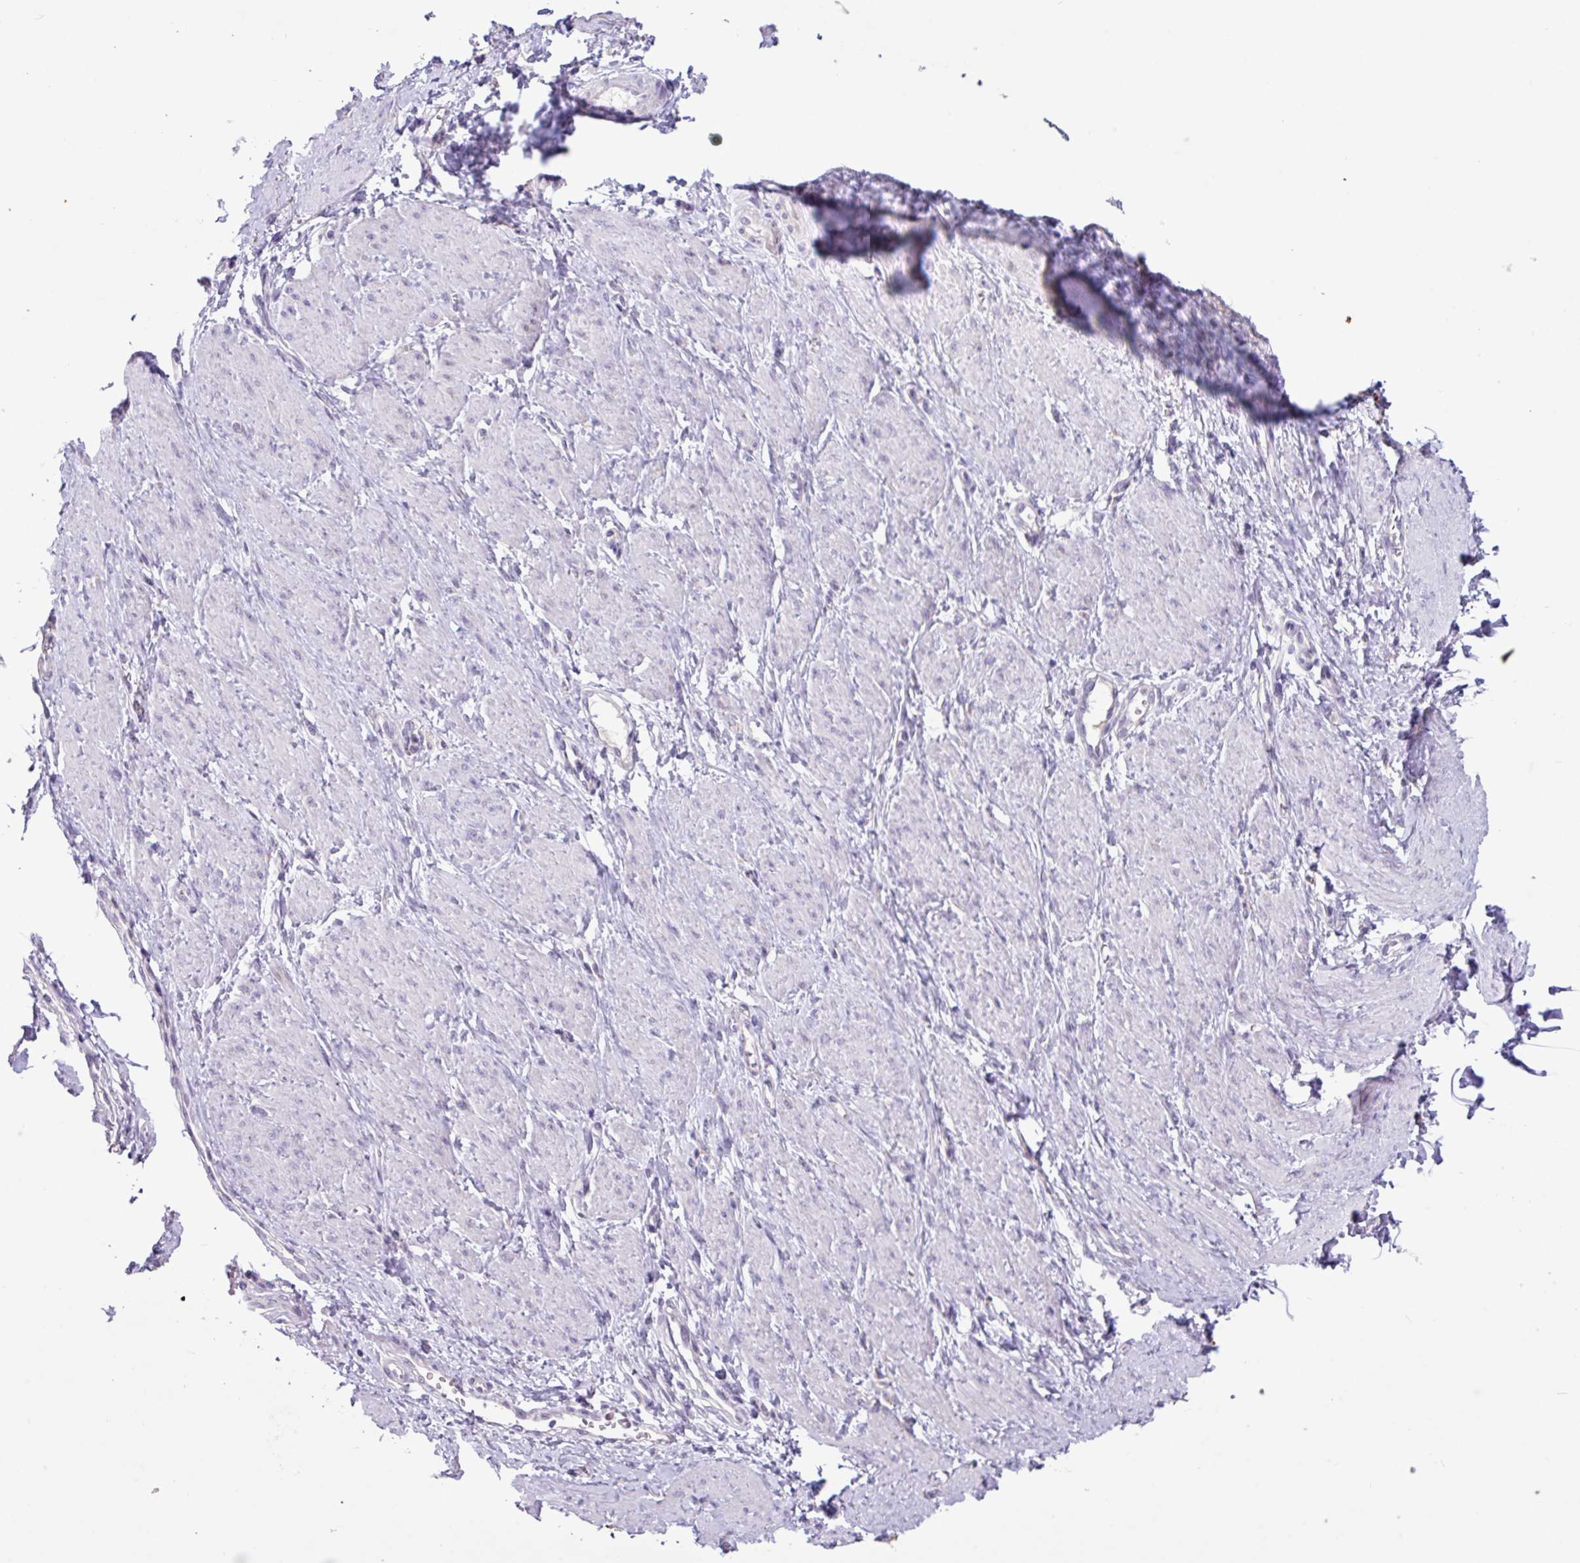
{"staining": {"intensity": "negative", "quantity": "none", "location": "none"}, "tissue": "smooth muscle", "cell_type": "Smooth muscle cells", "image_type": "normal", "snomed": [{"axis": "morphology", "description": "Normal tissue, NOS"}, {"axis": "topography", "description": "Smooth muscle"}, {"axis": "topography", "description": "Uterus"}], "caption": "Immunohistochemistry photomicrograph of benign human smooth muscle stained for a protein (brown), which shows no expression in smooth muscle cells.", "gene": "ZNF524", "patient": {"sex": "female", "age": 39}}